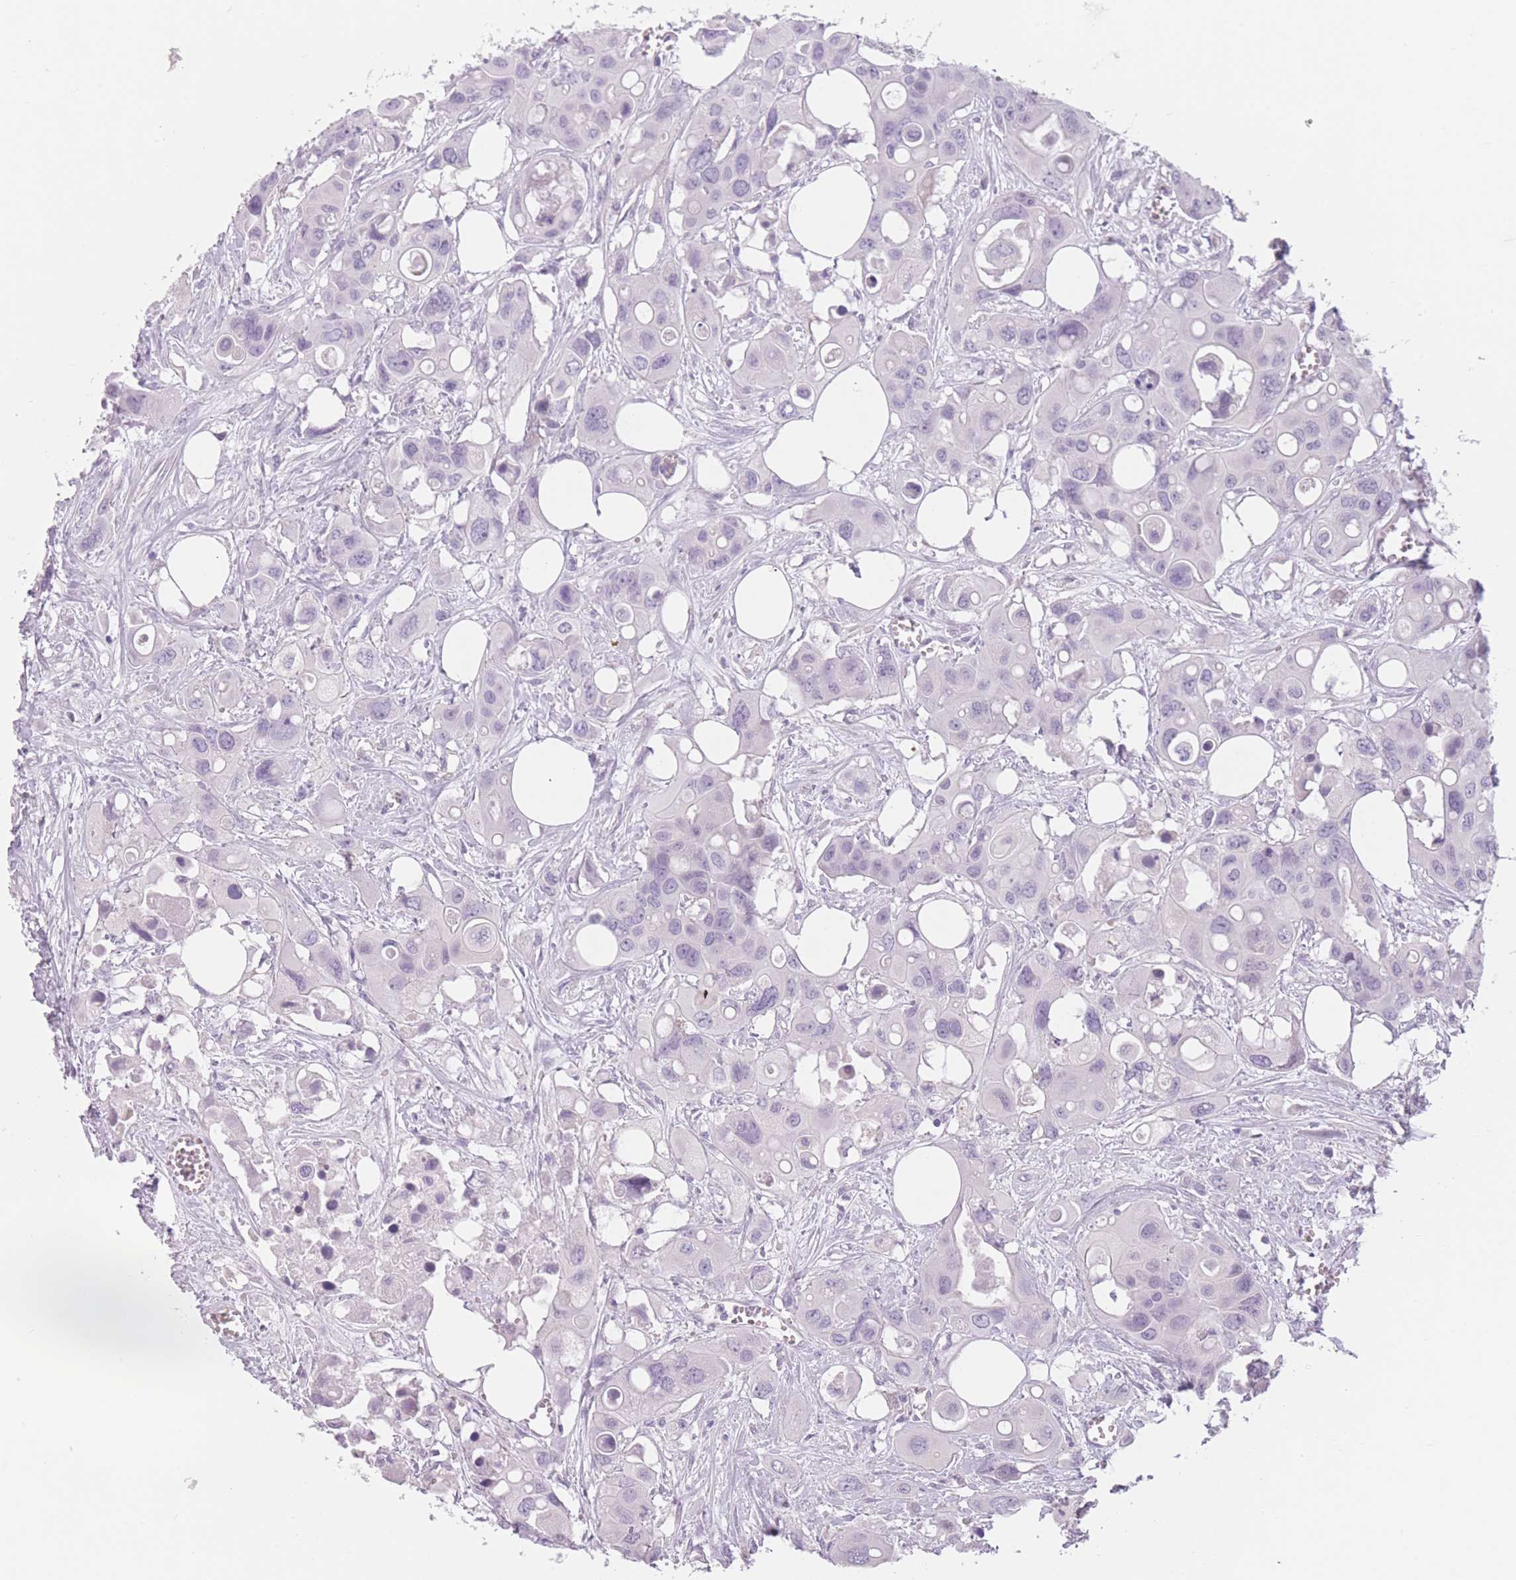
{"staining": {"intensity": "negative", "quantity": "none", "location": "none"}, "tissue": "colorectal cancer", "cell_type": "Tumor cells", "image_type": "cancer", "snomed": [{"axis": "morphology", "description": "Adenocarcinoma, NOS"}, {"axis": "topography", "description": "Colon"}], "caption": "This is an immunohistochemistry (IHC) micrograph of human adenocarcinoma (colorectal). There is no staining in tumor cells.", "gene": "TMEM236", "patient": {"sex": "male", "age": 77}}